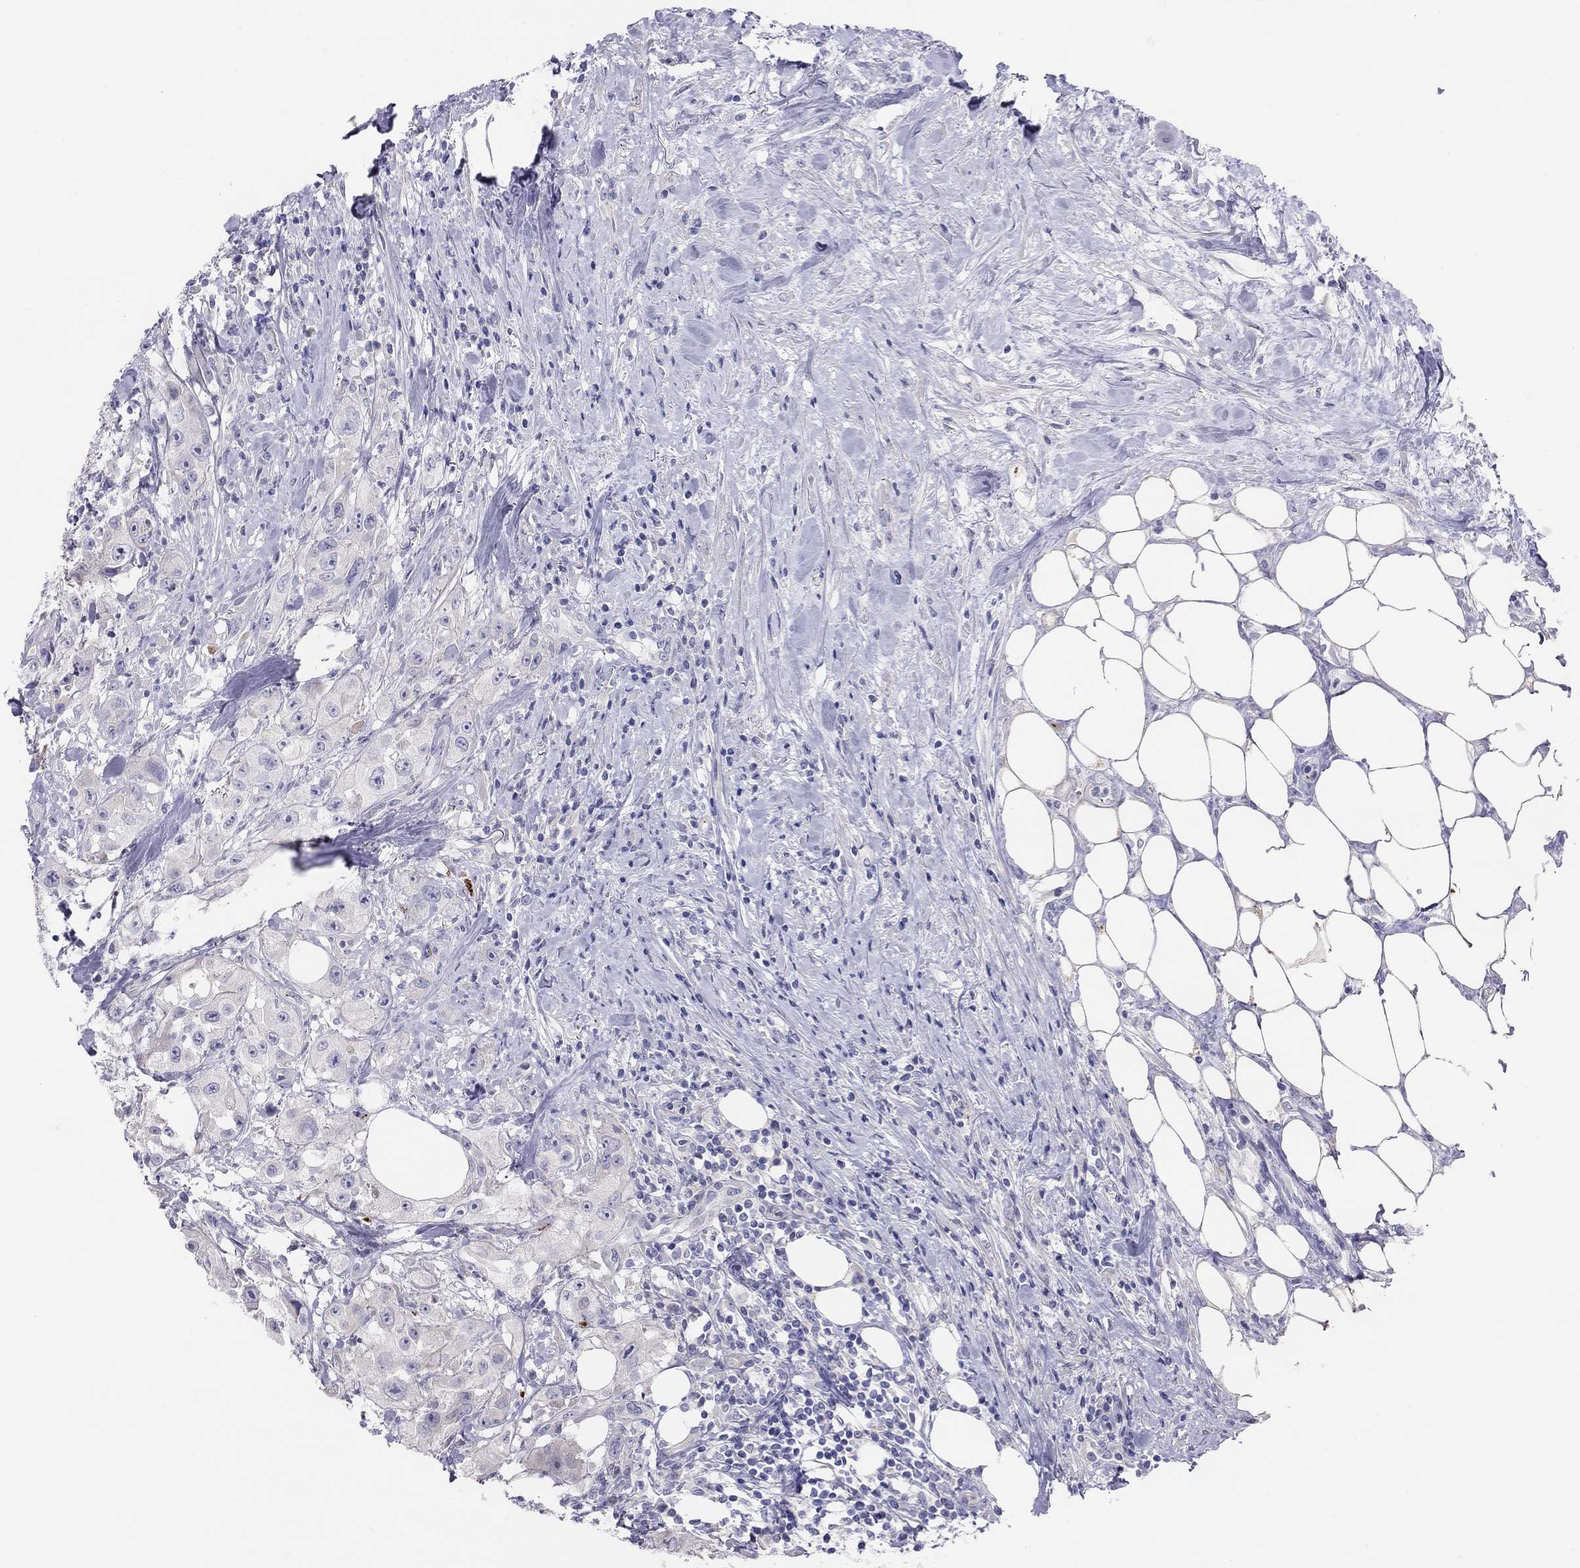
{"staining": {"intensity": "negative", "quantity": "none", "location": "none"}, "tissue": "urothelial cancer", "cell_type": "Tumor cells", "image_type": "cancer", "snomed": [{"axis": "morphology", "description": "Urothelial carcinoma, High grade"}, {"axis": "topography", "description": "Urinary bladder"}], "caption": "The photomicrograph reveals no significant staining in tumor cells of urothelial cancer.", "gene": "MGAT4C", "patient": {"sex": "male", "age": 79}}